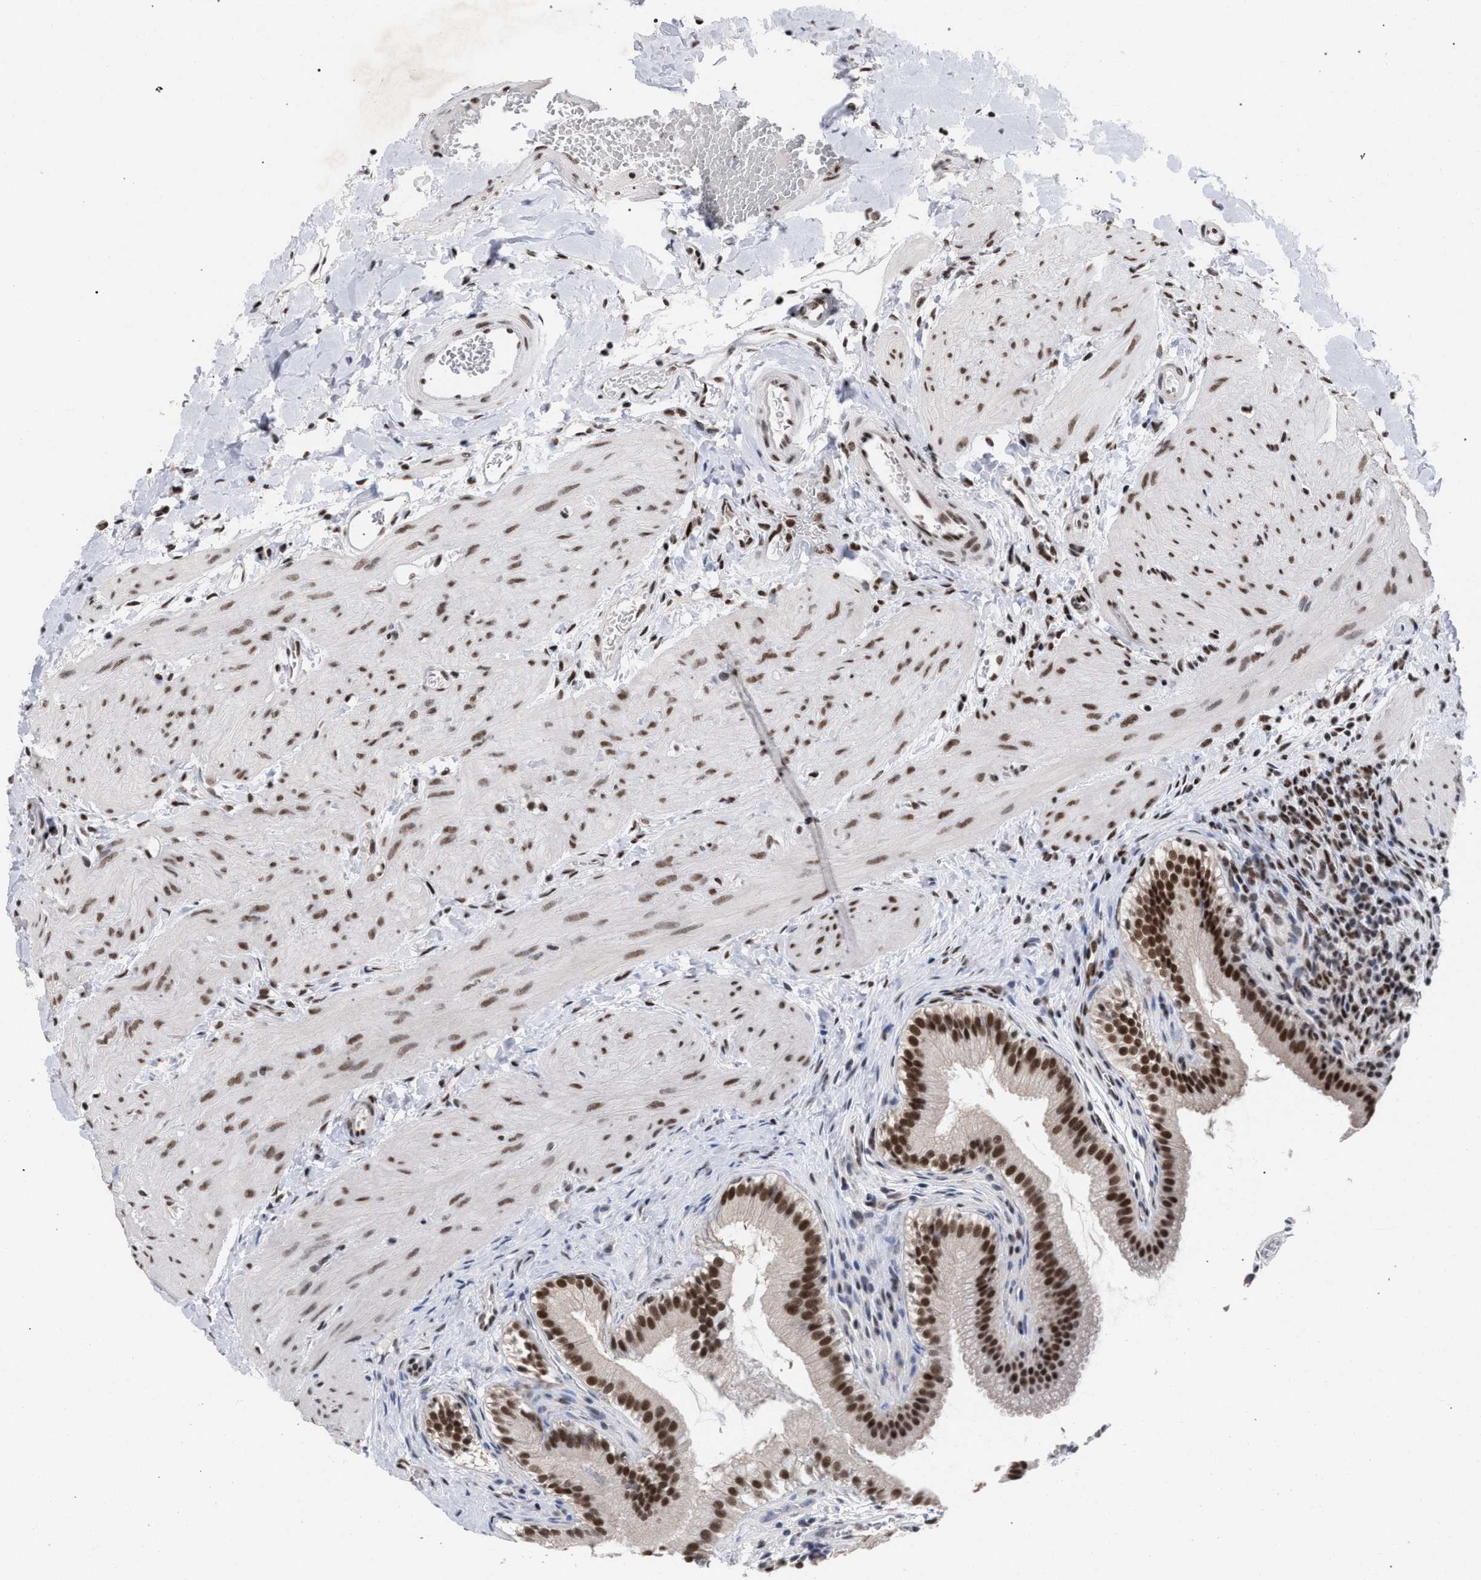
{"staining": {"intensity": "strong", "quantity": ">75%", "location": "nuclear"}, "tissue": "gallbladder", "cell_type": "Glandular cells", "image_type": "normal", "snomed": [{"axis": "morphology", "description": "Normal tissue, NOS"}, {"axis": "topography", "description": "Gallbladder"}], "caption": "Benign gallbladder reveals strong nuclear staining in about >75% of glandular cells, visualized by immunohistochemistry. (IHC, brightfield microscopy, high magnification).", "gene": "SCAF4", "patient": {"sex": "female", "age": 26}}